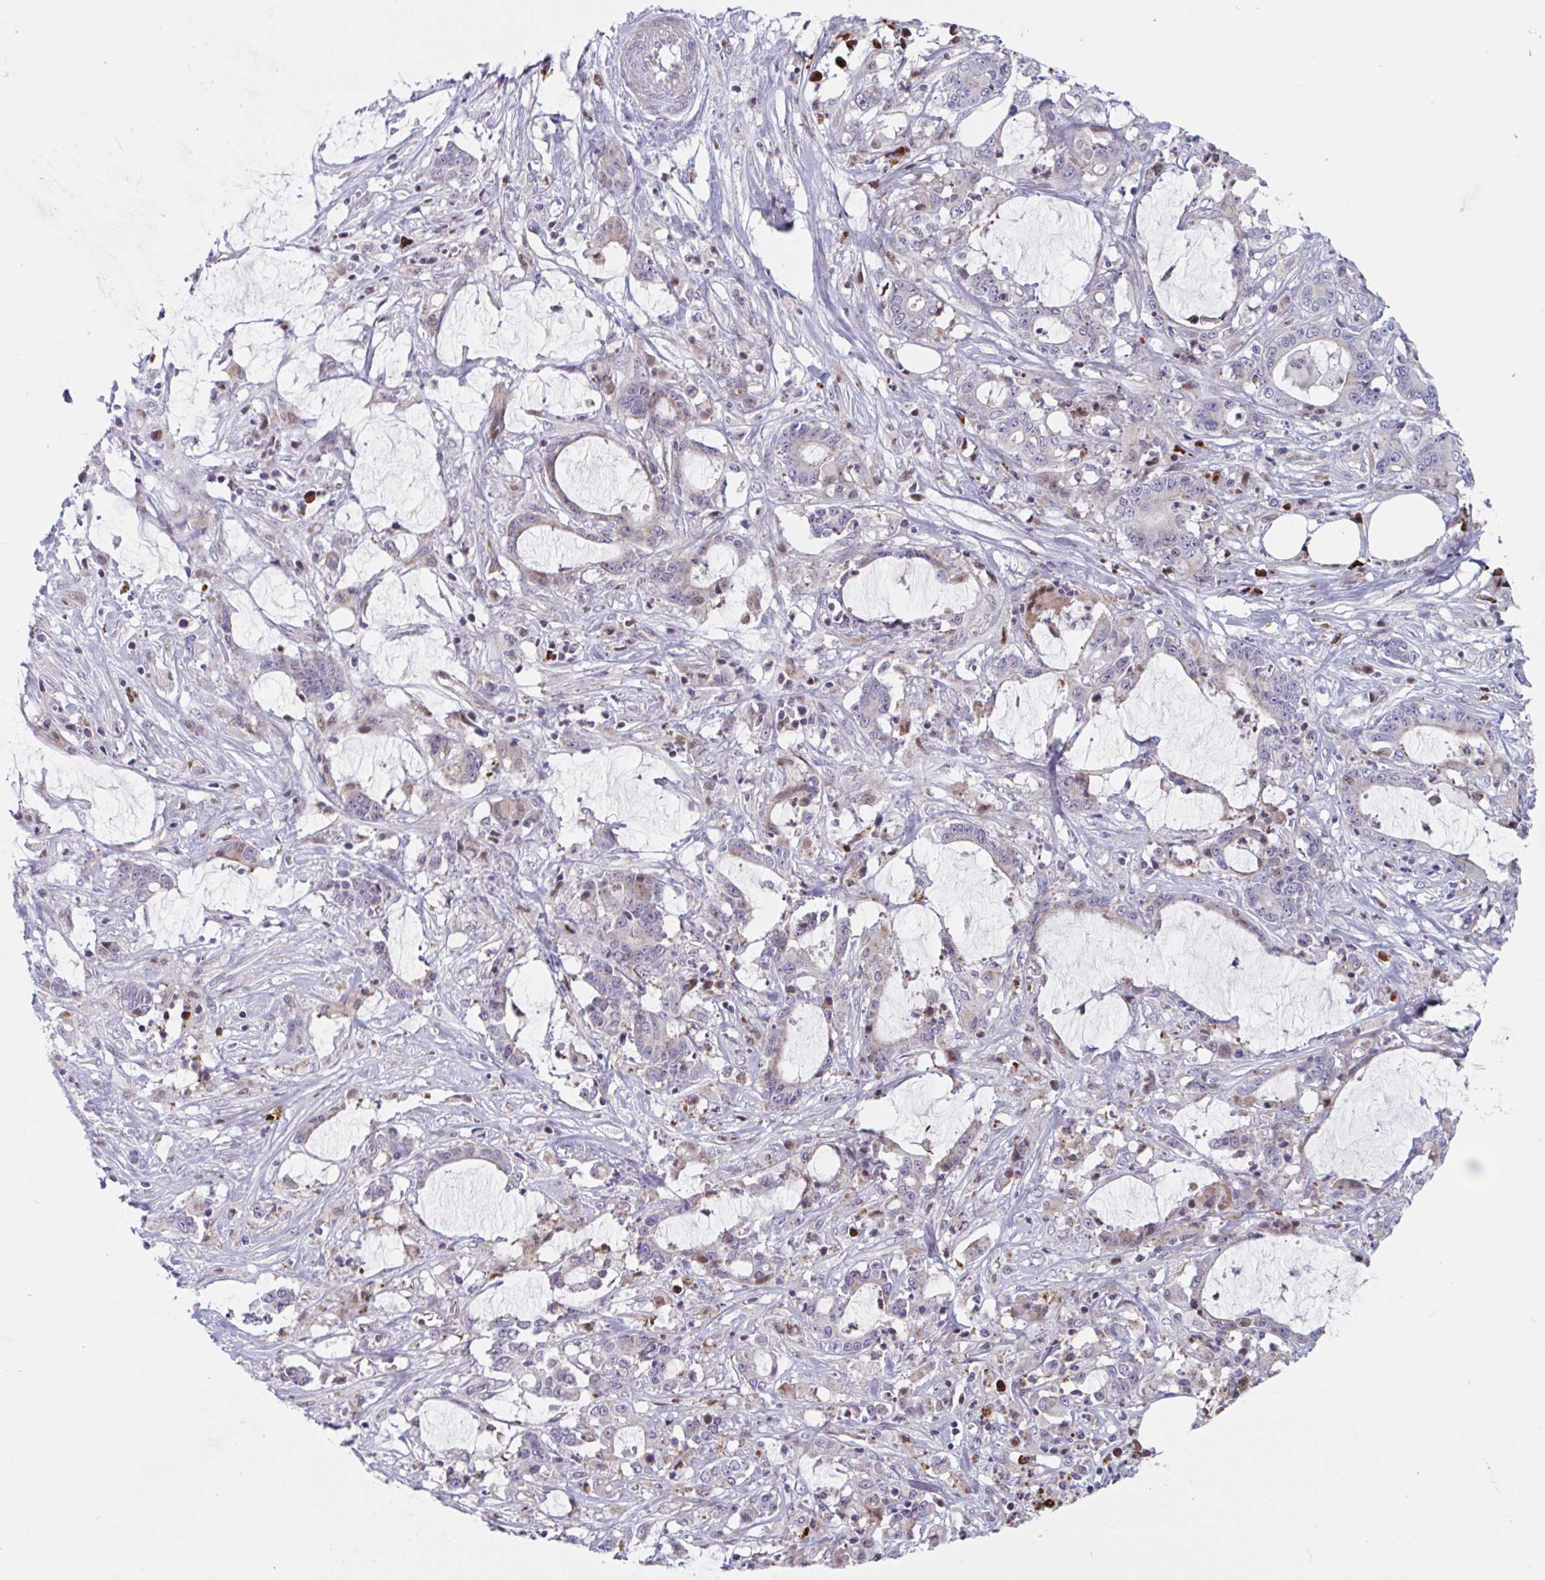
{"staining": {"intensity": "weak", "quantity": "<25%", "location": "cytoplasmic/membranous"}, "tissue": "stomach cancer", "cell_type": "Tumor cells", "image_type": "cancer", "snomed": [{"axis": "morphology", "description": "Adenocarcinoma, NOS"}, {"axis": "topography", "description": "Stomach, upper"}], "caption": "A histopathology image of adenocarcinoma (stomach) stained for a protein demonstrates no brown staining in tumor cells. (IHC, brightfield microscopy, high magnification).", "gene": "DUXA", "patient": {"sex": "male", "age": 68}}